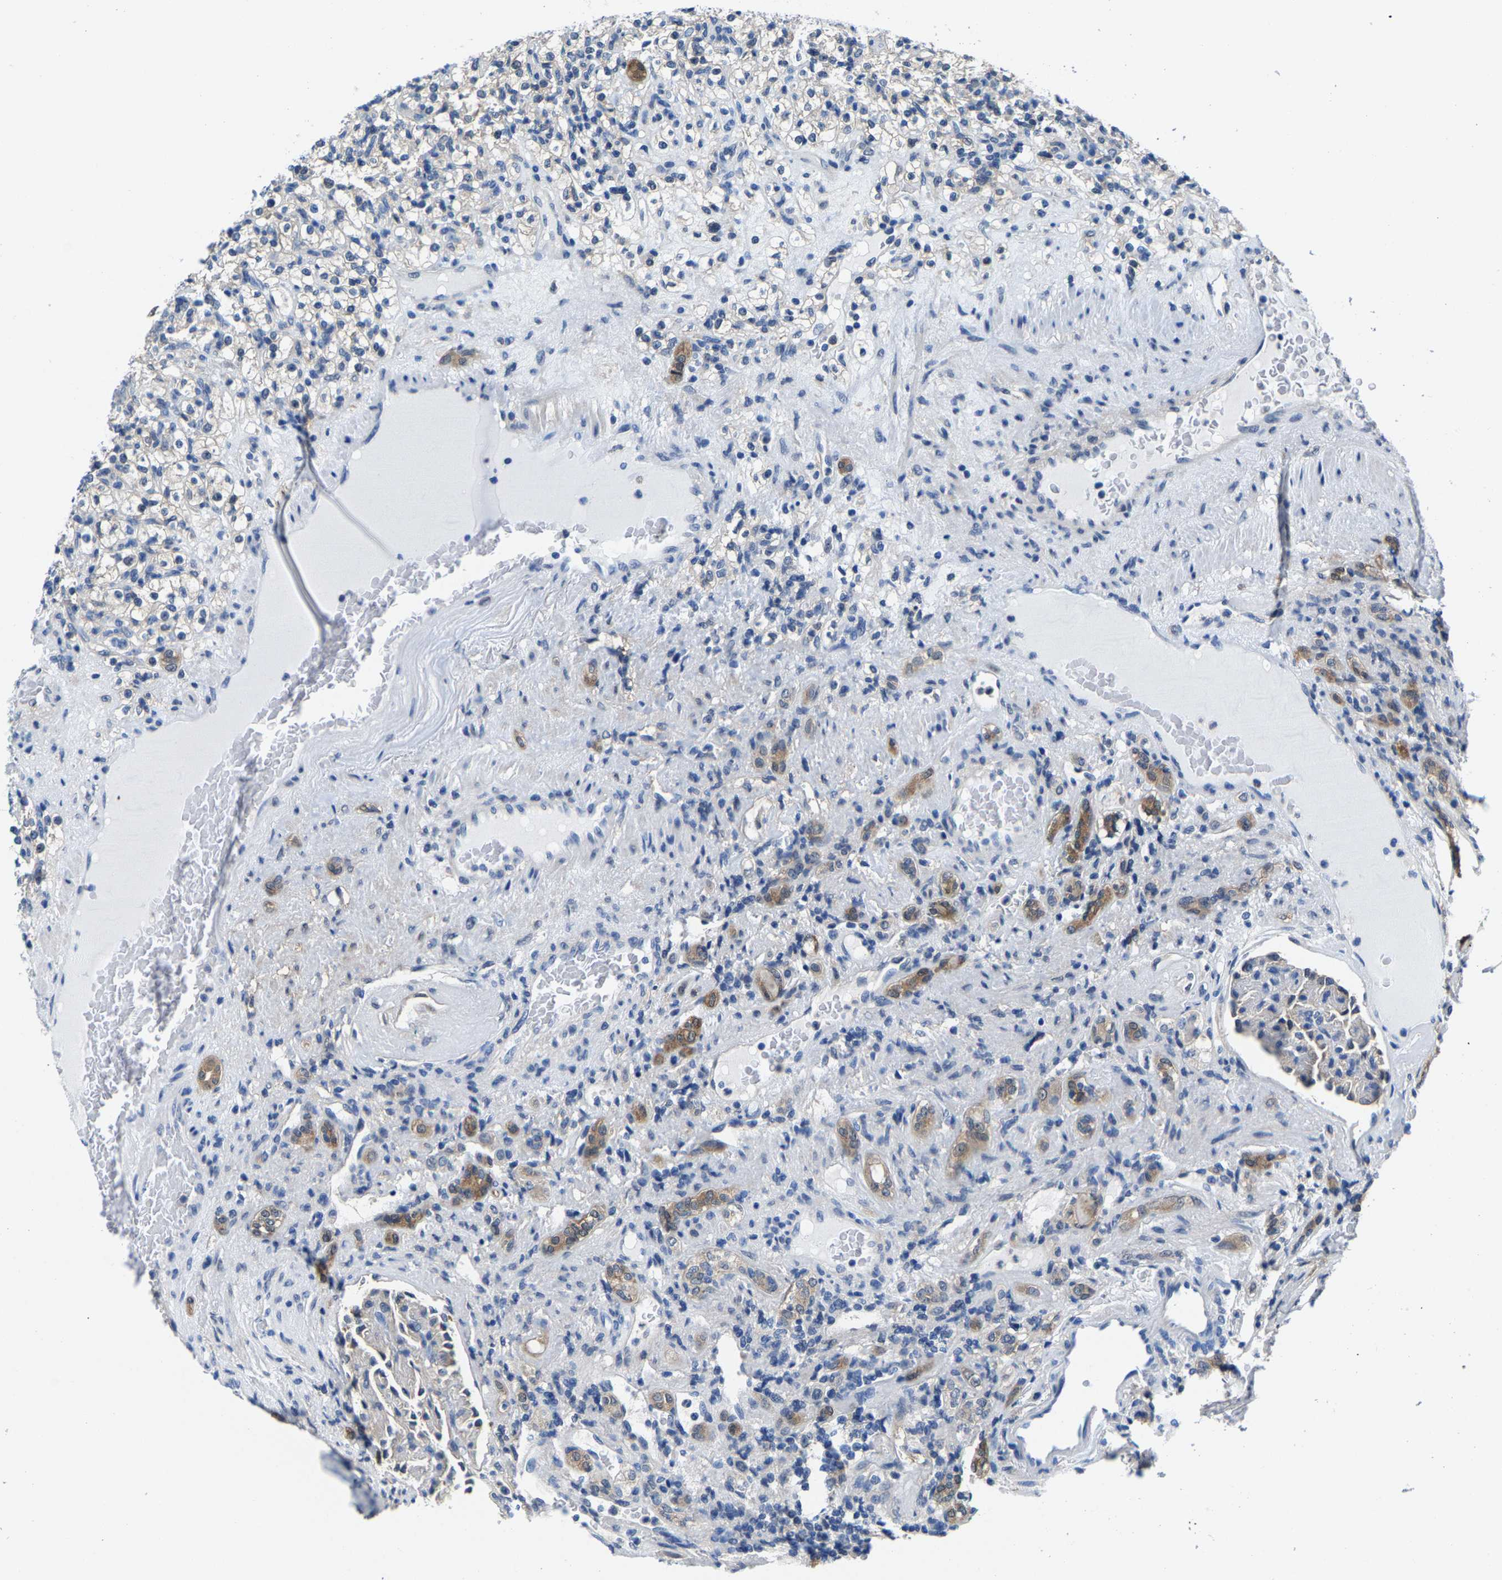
{"staining": {"intensity": "negative", "quantity": "none", "location": "none"}, "tissue": "renal cancer", "cell_type": "Tumor cells", "image_type": "cancer", "snomed": [{"axis": "morphology", "description": "Normal tissue, NOS"}, {"axis": "morphology", "description": "Adenocarcinoma, NOS"}, {"axis": "topography", "description": "Kidney"}], "caption": "Immunohistochemistry micrograph of renal adenocarcinoma stained for a protein (brown), which demonstrates no staining in tumor cells.", "gene": "SSH3", "patient": {"sex": "female", "age": 72}}